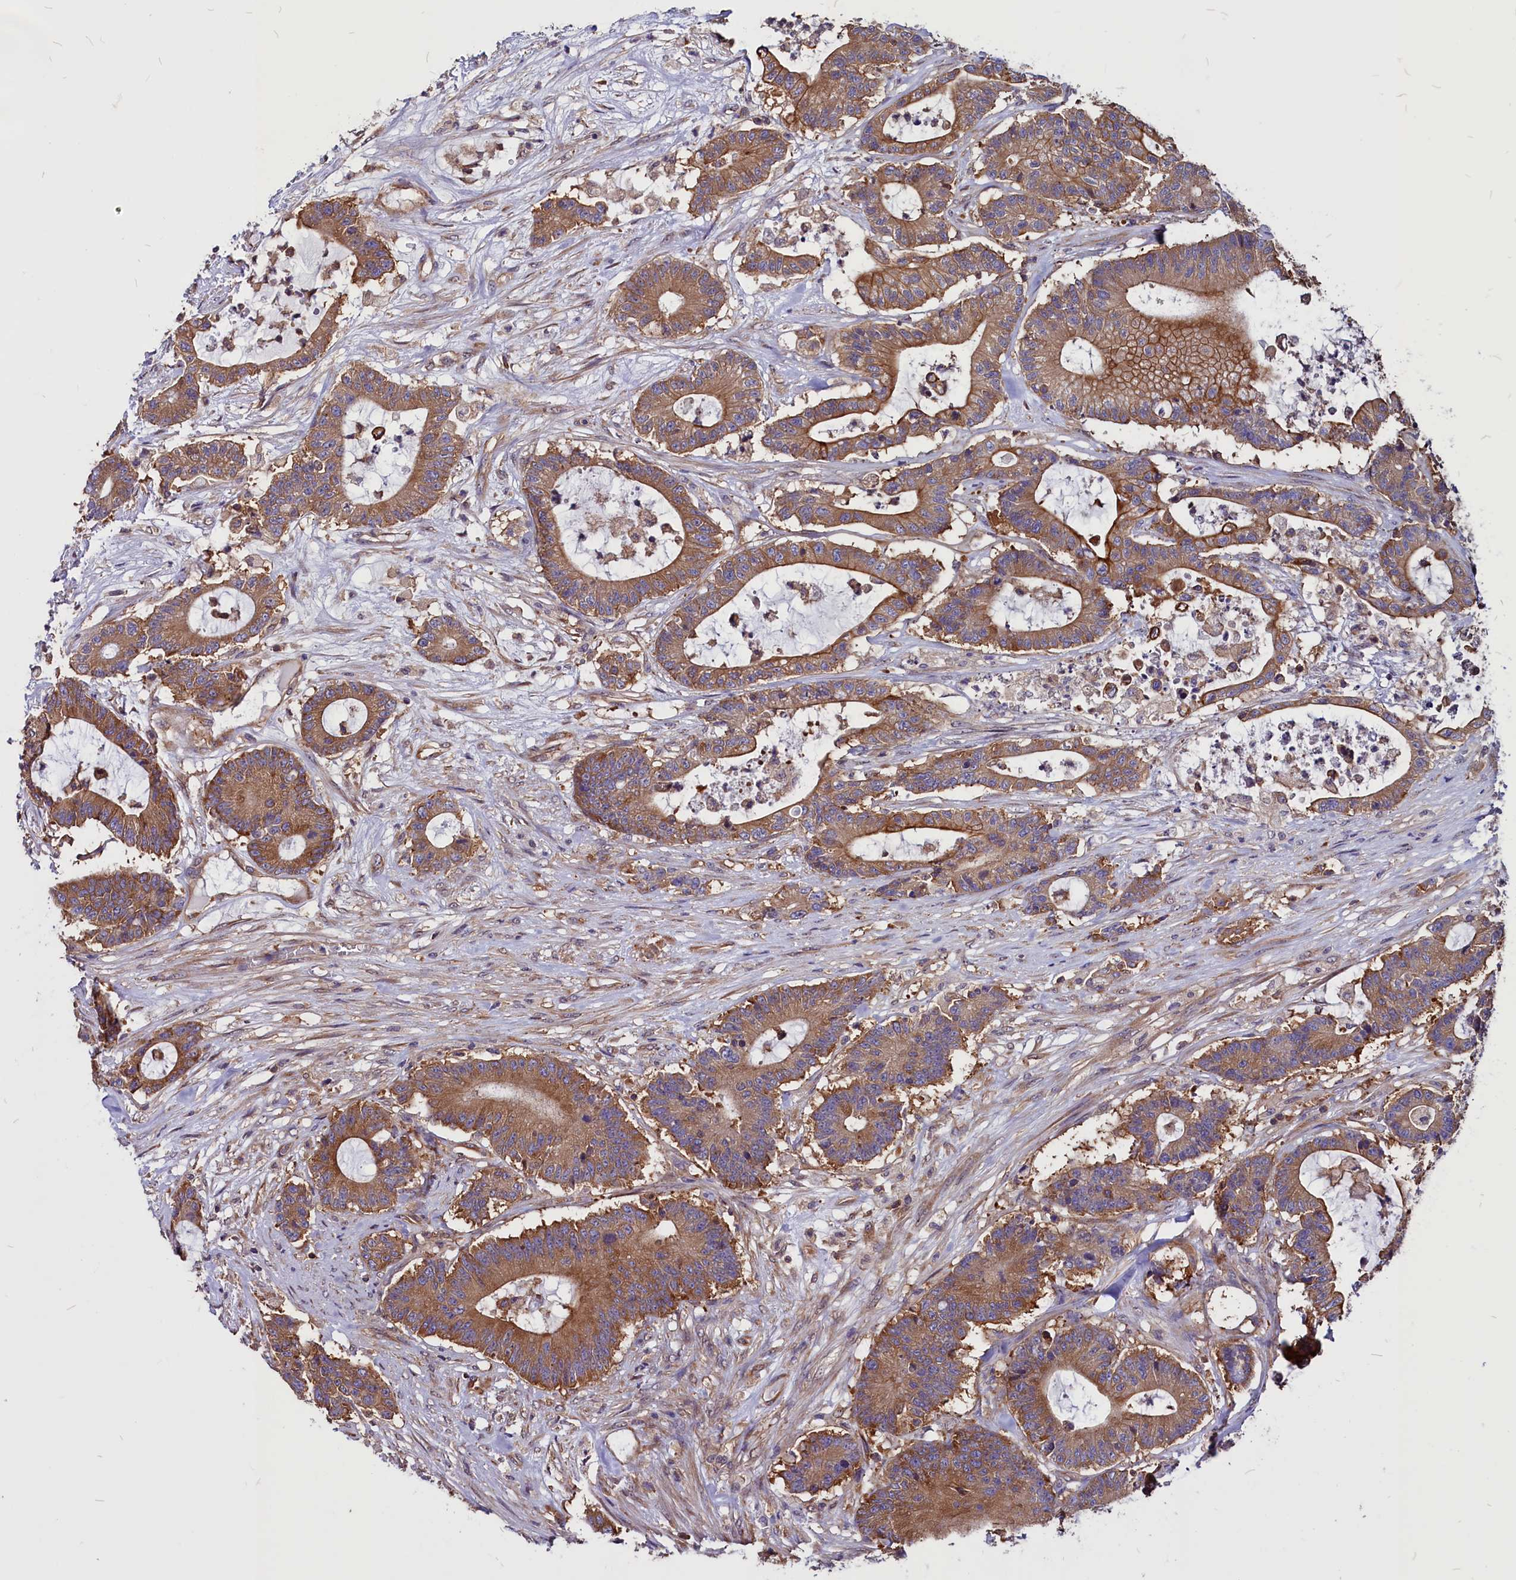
{"staining": {"intensity": "moderate", "quantity": ">75%", "location": "cytoplasmic/membranous"}, "tissue": "colorectal cancer", "cell_type": "Tumor cells", "image_type": "cancer", "snomed": [{"axis": "morphology", "description": "Adenocarcinoma, NOS"}, {"axis": "topography", "description": "Colon"}], "caption": "This is an image of immunohistochemistry (IHC) staining of colorectal cancer (adenocarcinoma), which shows moderate positivity in the cytoplasmic/membranous of tumor cells.", "gene": "EIF3G", "patient": {"sex": "female", "age": 84}}